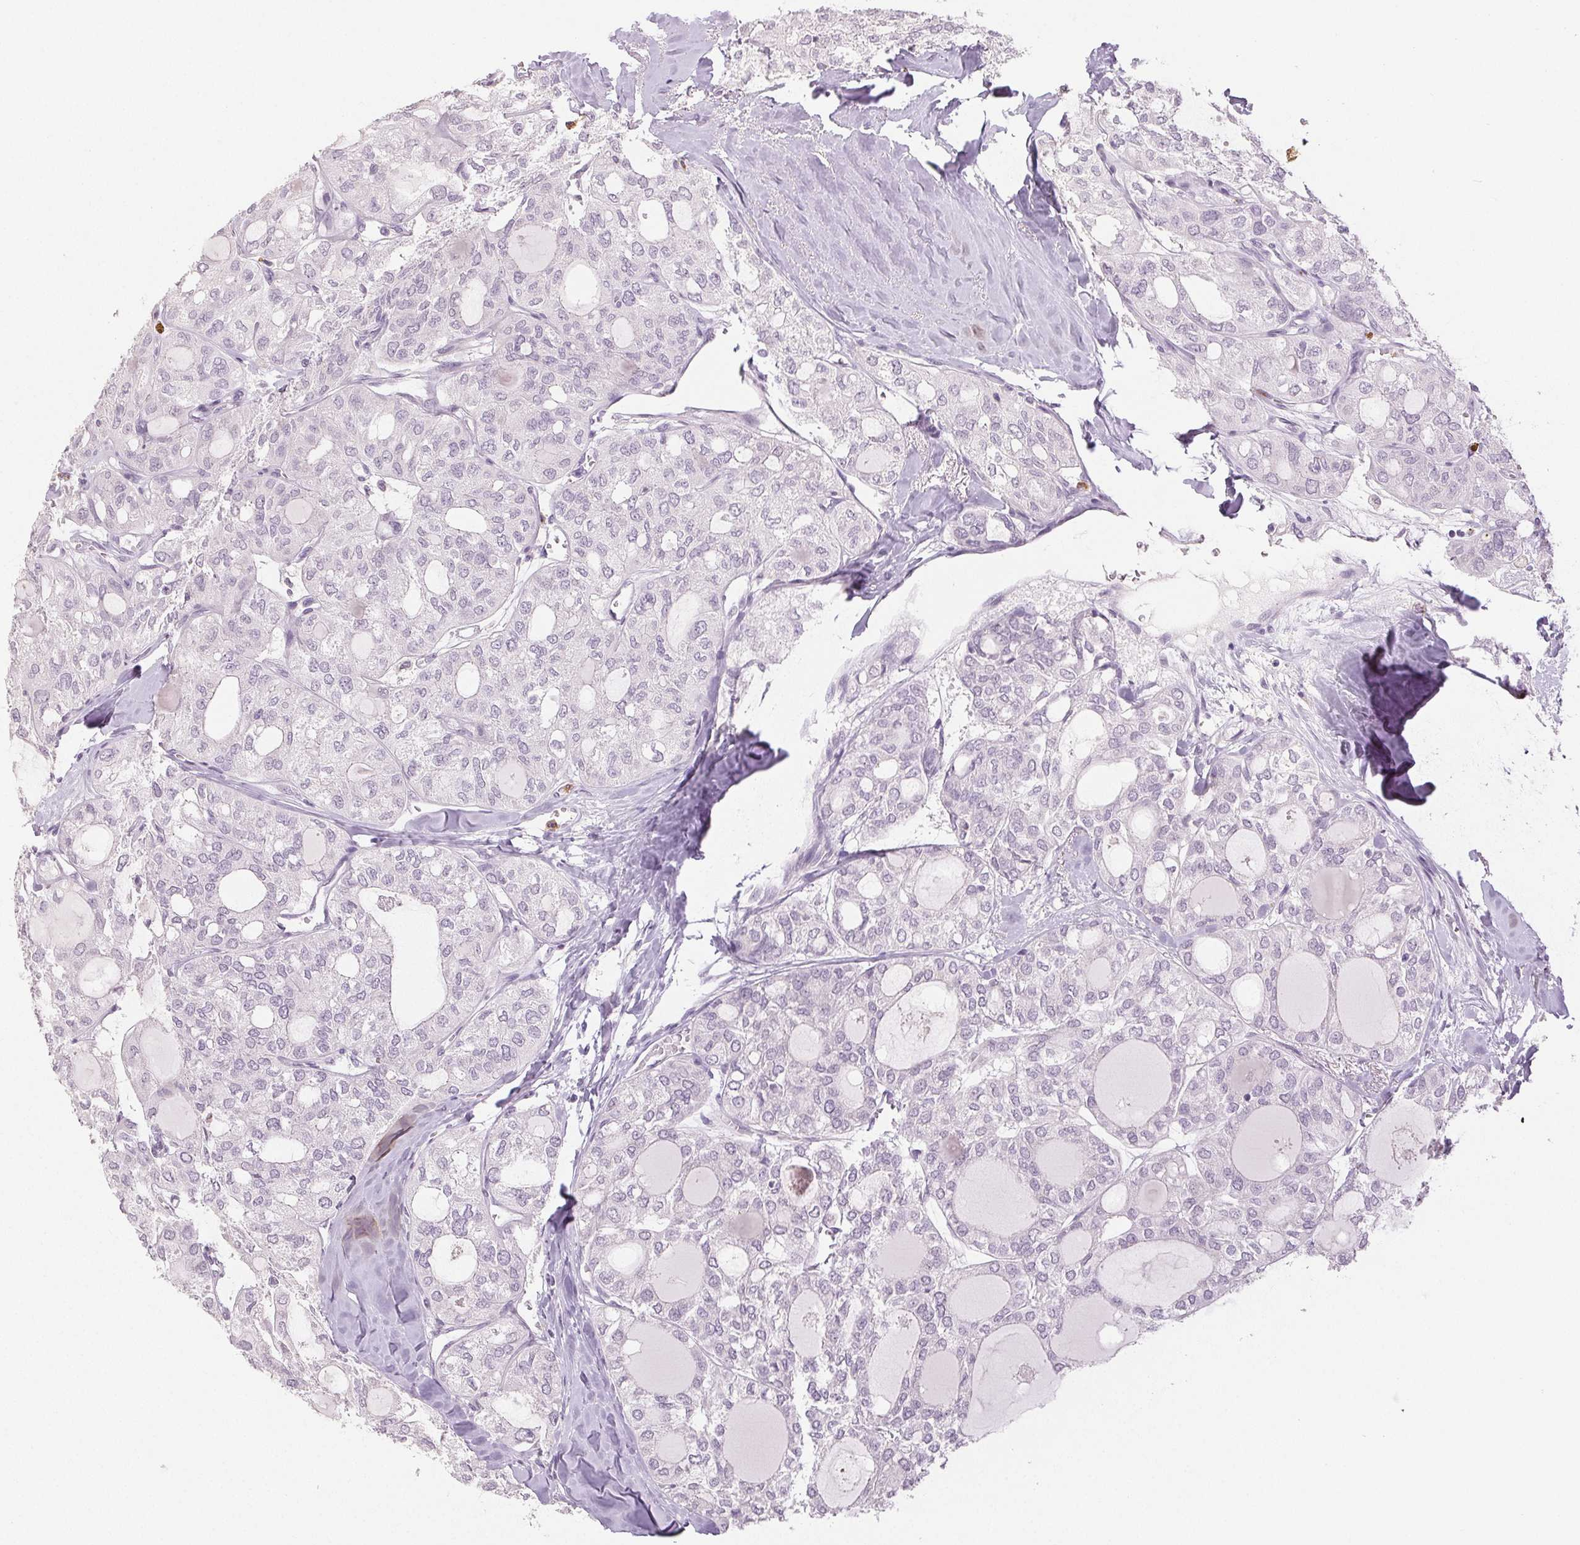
{"staining": {"intensity": "negative", "quantity": "none", "location": "none"}, "tissue": "thyroid cancer", "cell_type": "Tumor cells", "image_type": "cancer", "snomed": [{"axis": "morphology", "description": "Follicular adenoma carcinoma, NOS"}, {"axis": "topography", "description": "Thyroid gland"}], "caption": "This is a photomicrograph of IHC staining of thyroid cancer, which shows no expression in tumor cells.", "gene": "LTF", "patient": {"sex": "male", "age": 75}}